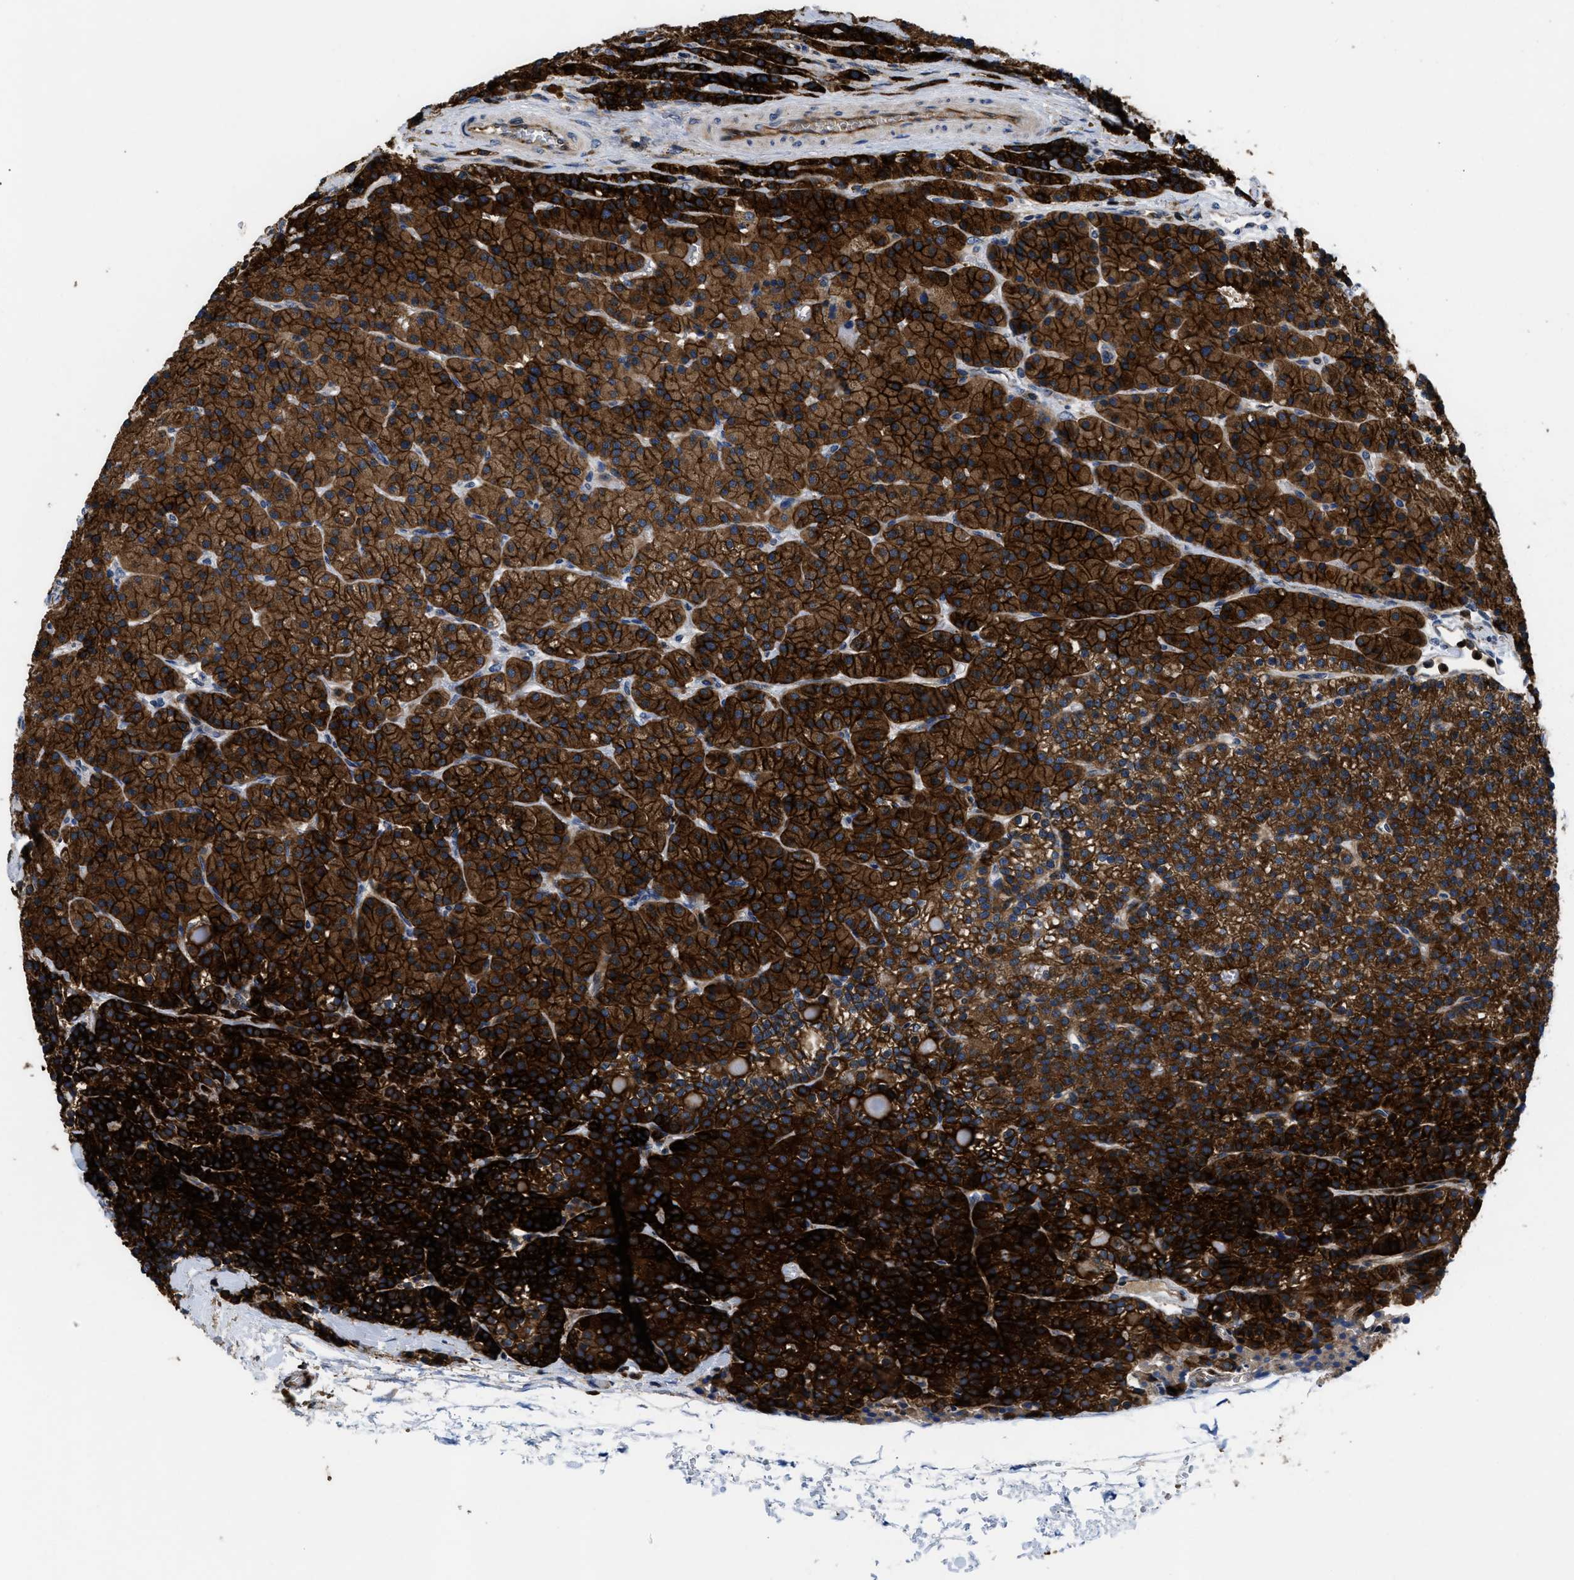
{"staining": {"intensity": "strong", "quantity": ">75%", "location": "cytoplasmic/membranous"}, "tissue": "parathyroid gland", "cell_type": "Glandular cells", "image_type": "normal", "snomed": [{"axis": "morphology", "description": "Normal tissue, NOS"}, {"axis": "morphology", "description": "Adenoma, NOS"}, {"axis": "topography", "description": "Parathyroid gland"}], "caption": "IHC of benign parathyroid gland displays high levels of strong cytoplasmic/membranous staining in about >75% of glandular cells. Nuclei are stained in blue.", "gene": "YBEY", "patient": {"sex": "male", "age": 75}}